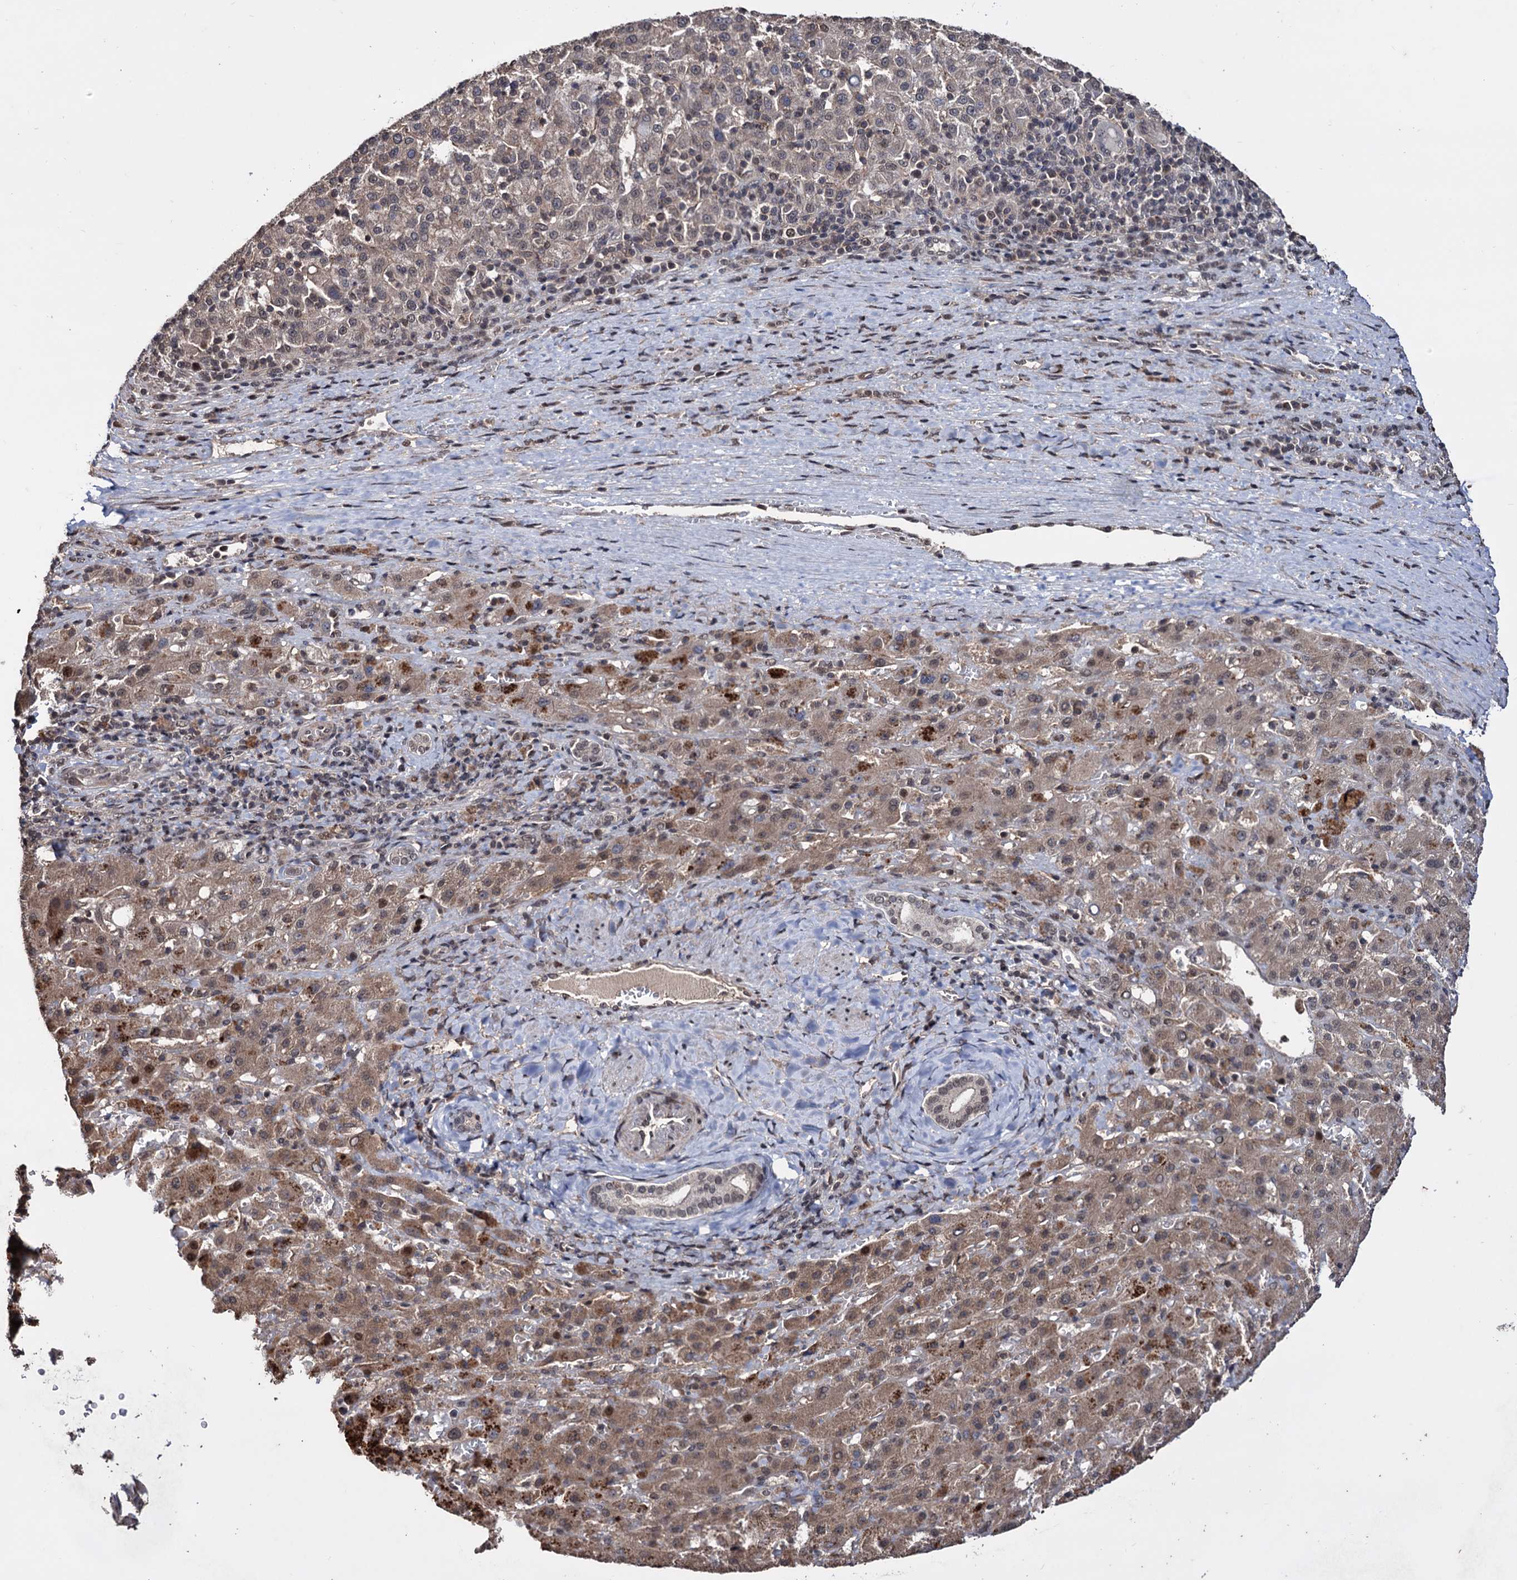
{"staining": {"intensity": "weak", "quantity": "<25%", "location": "cytoplasmic/membranous"}, "tissue": "liver cancer", "cell_type": "Tumor cells", "image_type": "cancer", "snomed": [{"axis": "morphology", "description": "Carcinoma, Hepatocellular, NOS"}, {"axis": "topography", "description": "Liver"}], "caption": "Tumor cells are negative for protein expression in human liver cancer (hepatocellular carcinoma). (DAB IHC, high magnification).", "gene": "KLF5", "patient": {"sex": "female", "age": 58}}